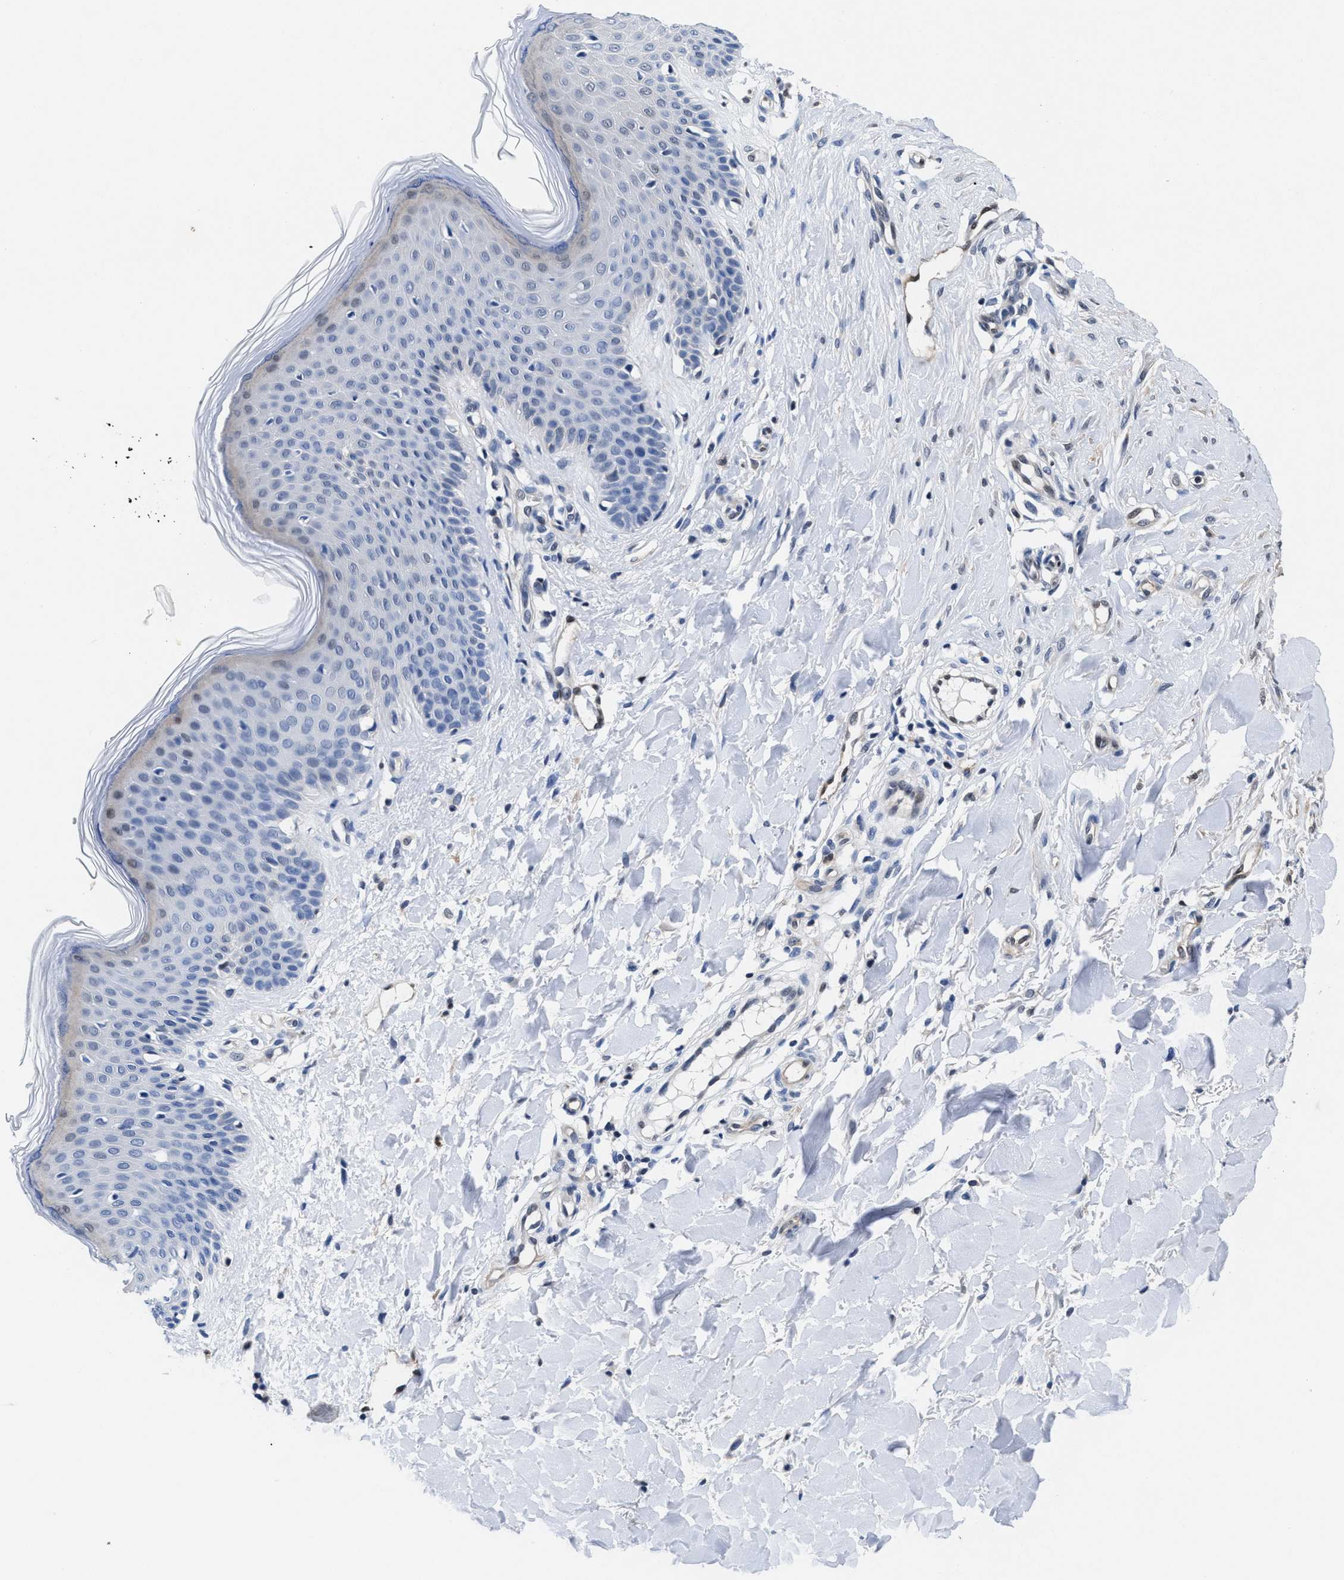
{"staining": {"intensity": "negative", "quantity": "none", "location": "none"}, "tissue": "skin", "cell_type": "Fibroblasts", "image_type": "normal", "snomed": [{"axis": "morphology", "description": "Normal tissue, NOS"}, {"axis": "topography", "description": "Skin"}], "caption": "Immunohistochemistry (IHC) micrograph of normal skin: skin stained with DAB (3,3'-diaminobenzidine) shows no significant protein expression in fibroblasts.", "gene": "ACLY", "patient": {"sex": "male", "age": 41}}